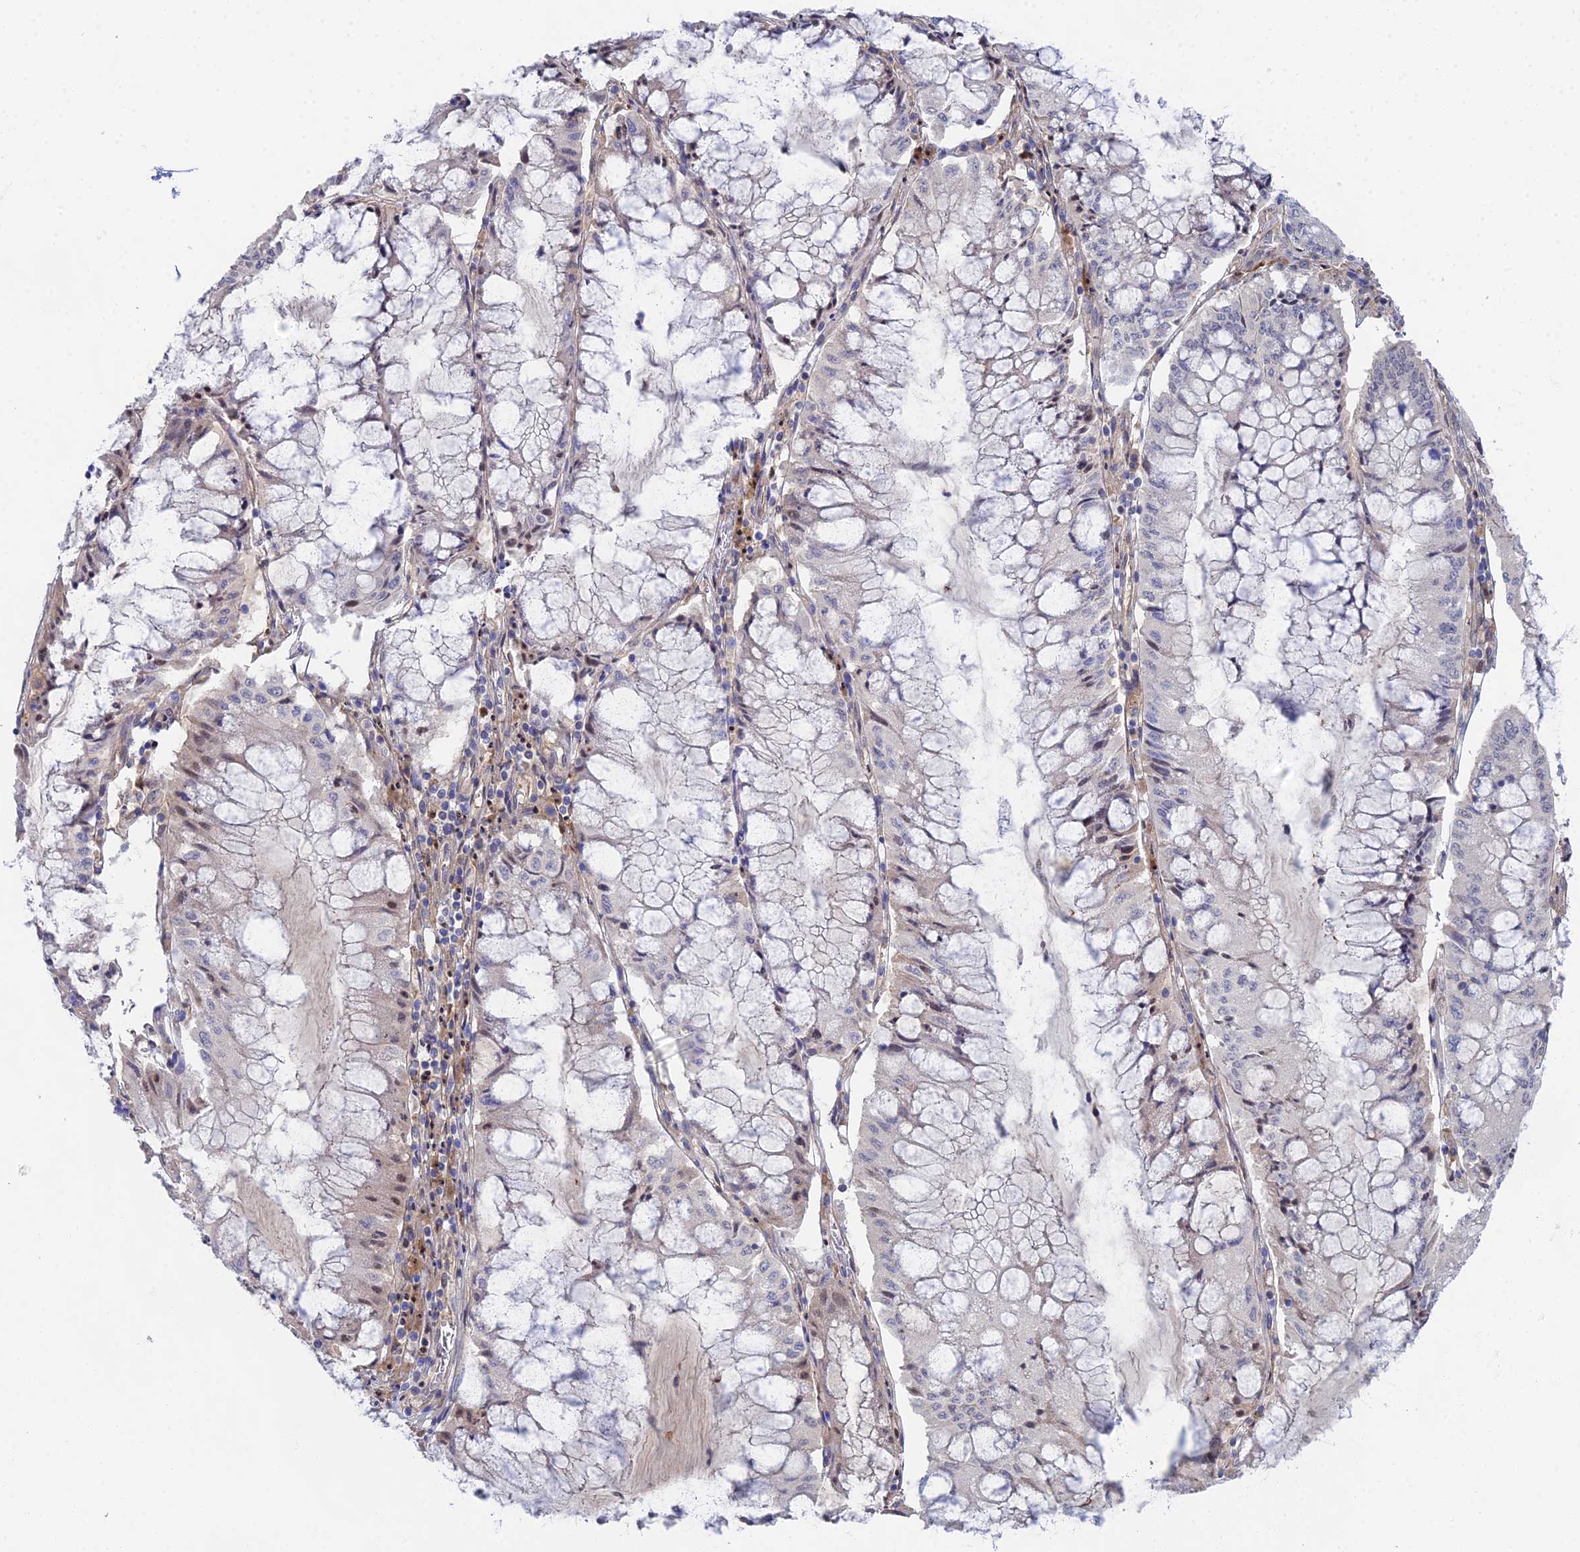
{"staining": {"intensity": "weak", "quantity": "<25%", "location": "nuclear"}, "tissue": "pancreatic cancer", "cell_type": "Tumor cells", "image_type": "cancer", "snomed": [{"axis": "morphology", "description": "Adenocarcinoma, NOS"}, {"axis": "topography", "description": "Pancreas"}], "caption": "High power microscopy photomicrograph of an immunohistochemistry photomicrograph of pancreatic cancer, revealing no significant staining in tumor cells.", "gene": "DNAH14", "patient": {"sex": "female", "age": 50}}